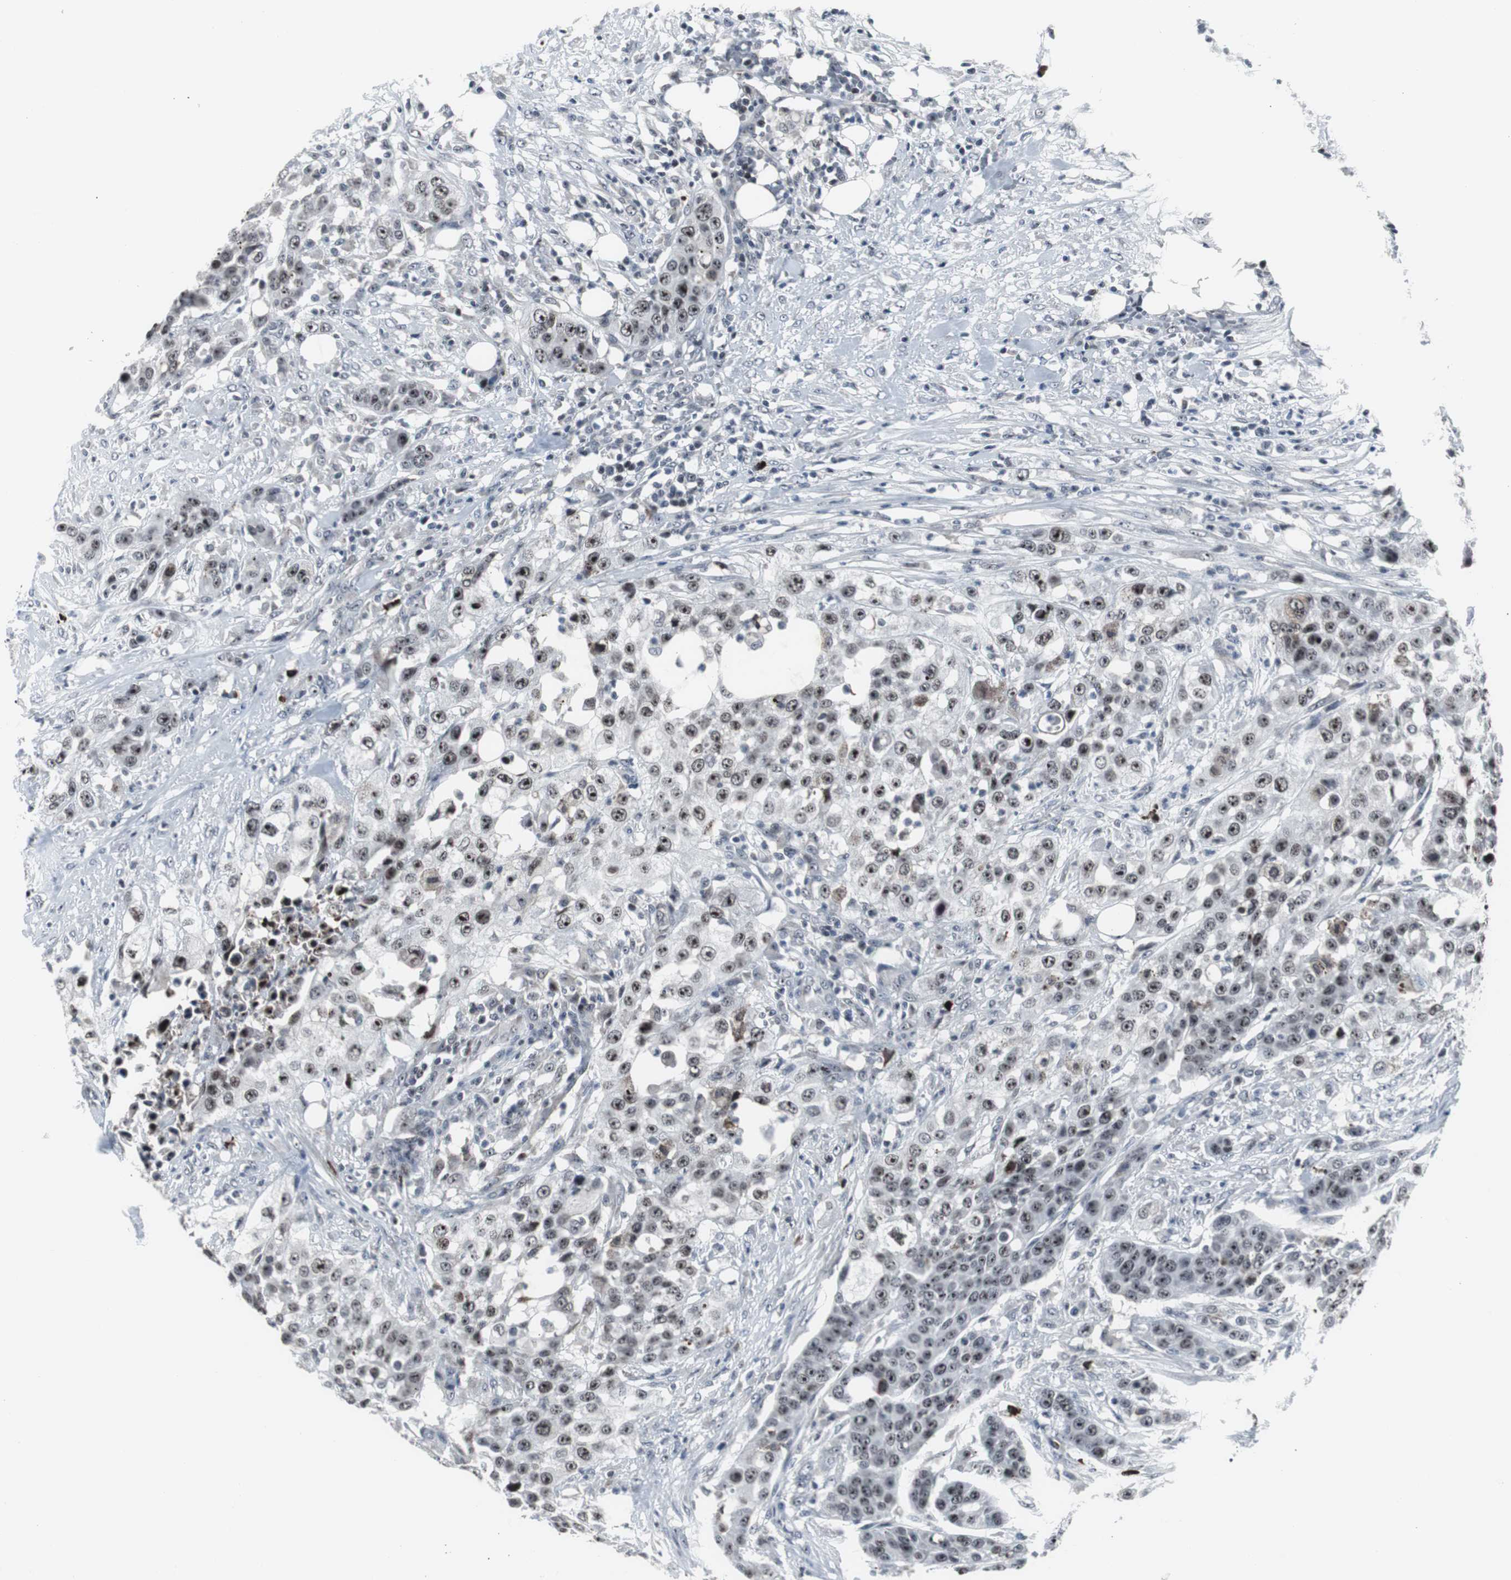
{"staining": {"intensity": "moderate", "quantity": ">75%", "location": "nuclear"}, "tissue": "urothelial cancer", "cell_type": "Tumor cells", "image_type": "cancer", "snomed": [{"axis": "morphology", "description": "Urothelial carcinoma, High grade"}, {"axis": "topography", "description": "Urinary bladder"}], "caption": "DAB immunohistochemical staining of urothelial cancer displays moderate nuclear protein positivity in approximately >75% of tumor cells.", "gene": "DOK1", "patient": {"sex": "male", "age": 74}}